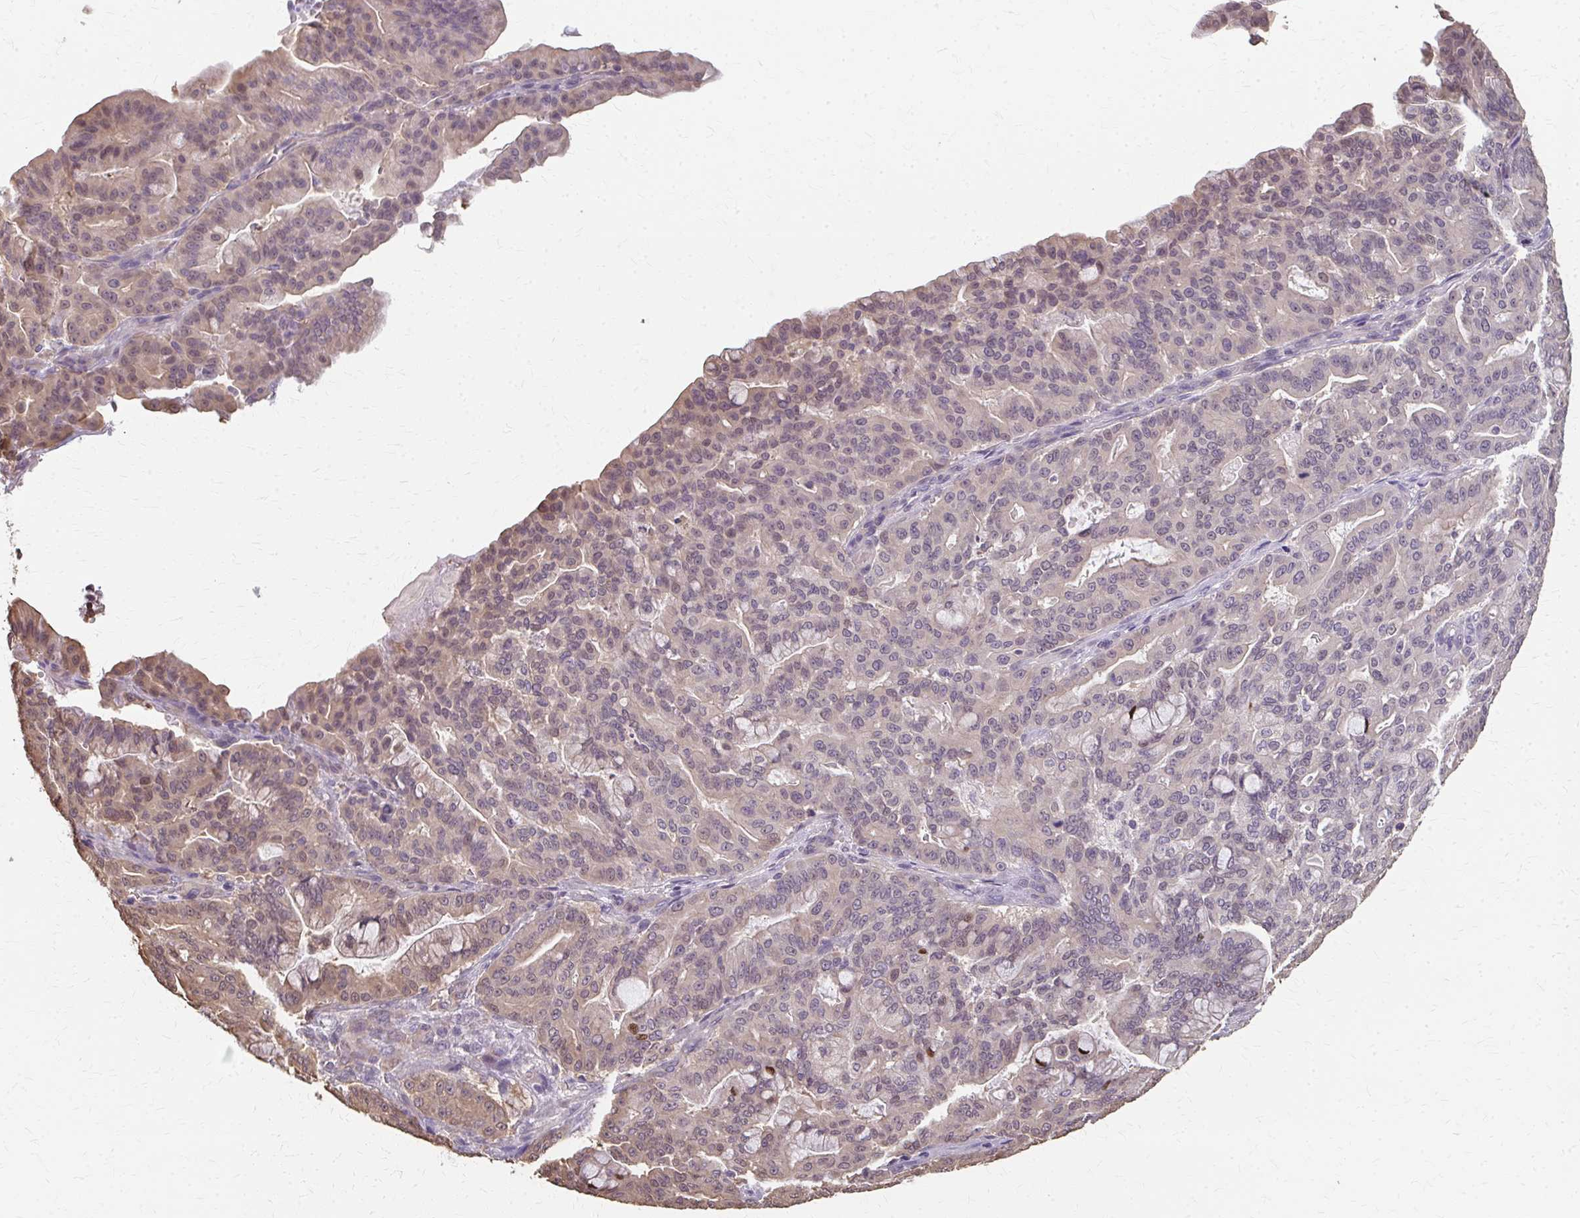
{"staining": {"intensity": "weak", "quantity": "25%-75%", "location": "cytoplasmic/membranous,nuclear"}, "tissue": "pancreatic cancer", "cell_type": "Tumor cells", "image_type": "cancer", "snomed": [{"axis": "morphology", "description": "Adenocarcinoma, NOS"}, {"axis": "topography", "description": "Pancreas"}], "caption": "Approximately 25%-75% of tumor cells in human pancreatic cancer (adenocarcinoma) show weak cytoplasmic/membranous and nuclear protein expression as visualized by brown immunohistochemical staining.", "gene": "RABGAP1L", "patient": {"sex": "male", "age": 63}}